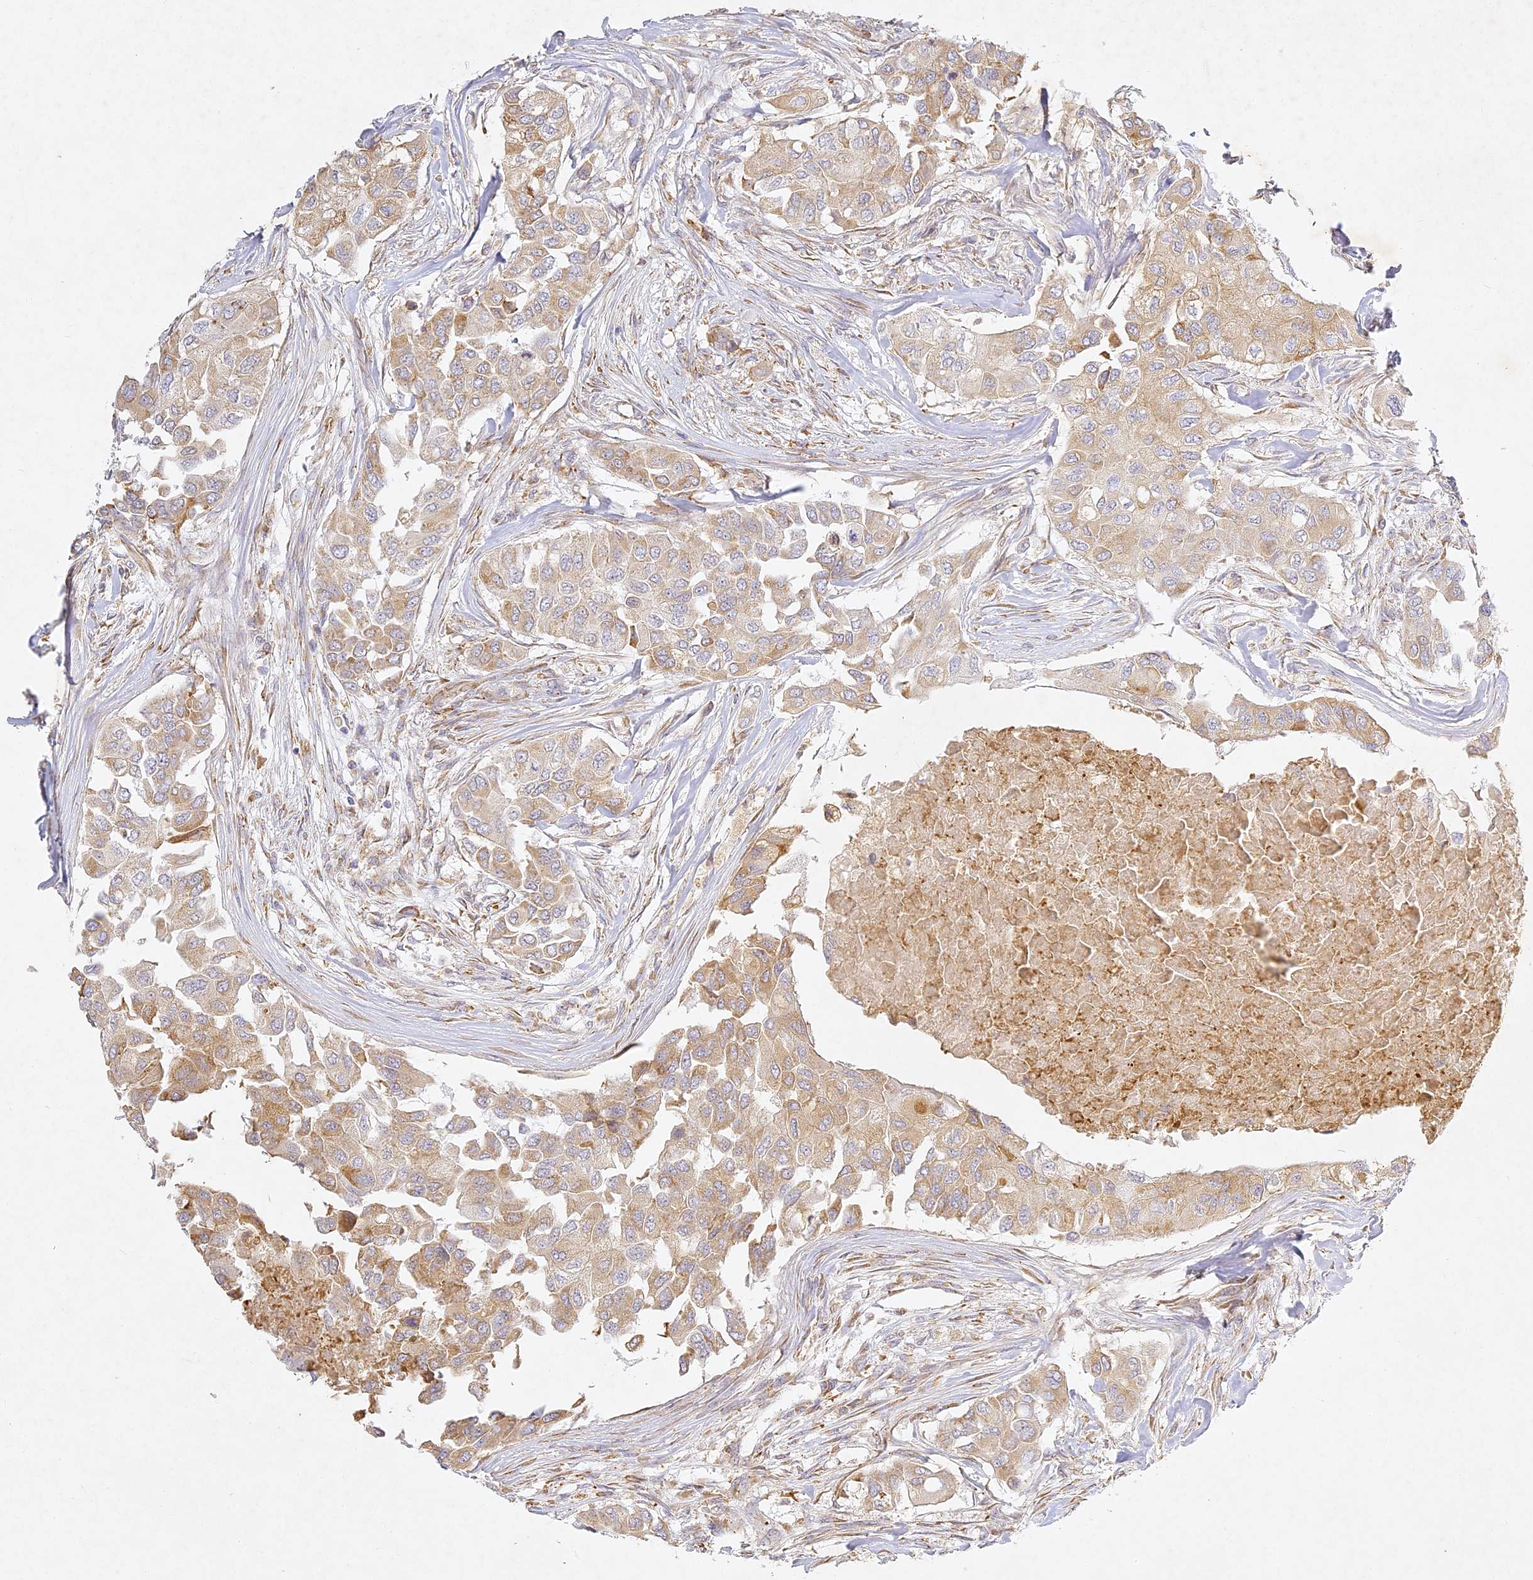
{"staining": {"intensity": "moderate", "quantity": "25%-75%", "location": "cytoplasmic/membranous"}, "tissue": "breast cancer", "cell_type": "Tumor cells", "image_type": "cancer", "snomed": [{"axis": "morphology", "description": "Normal tissue, NOS"}, {"axis": "morphology", "description": "Duct carcinoma"}, {"axis": "topography", "description": "Breast"}], "caption": "Tumor cells show moderate cytoplasmic/membranous positivity in about 25%-75% of cells in breast cancer.", "gene": "SLC30A5", "patient": {"sex": "female", "age": 49}}